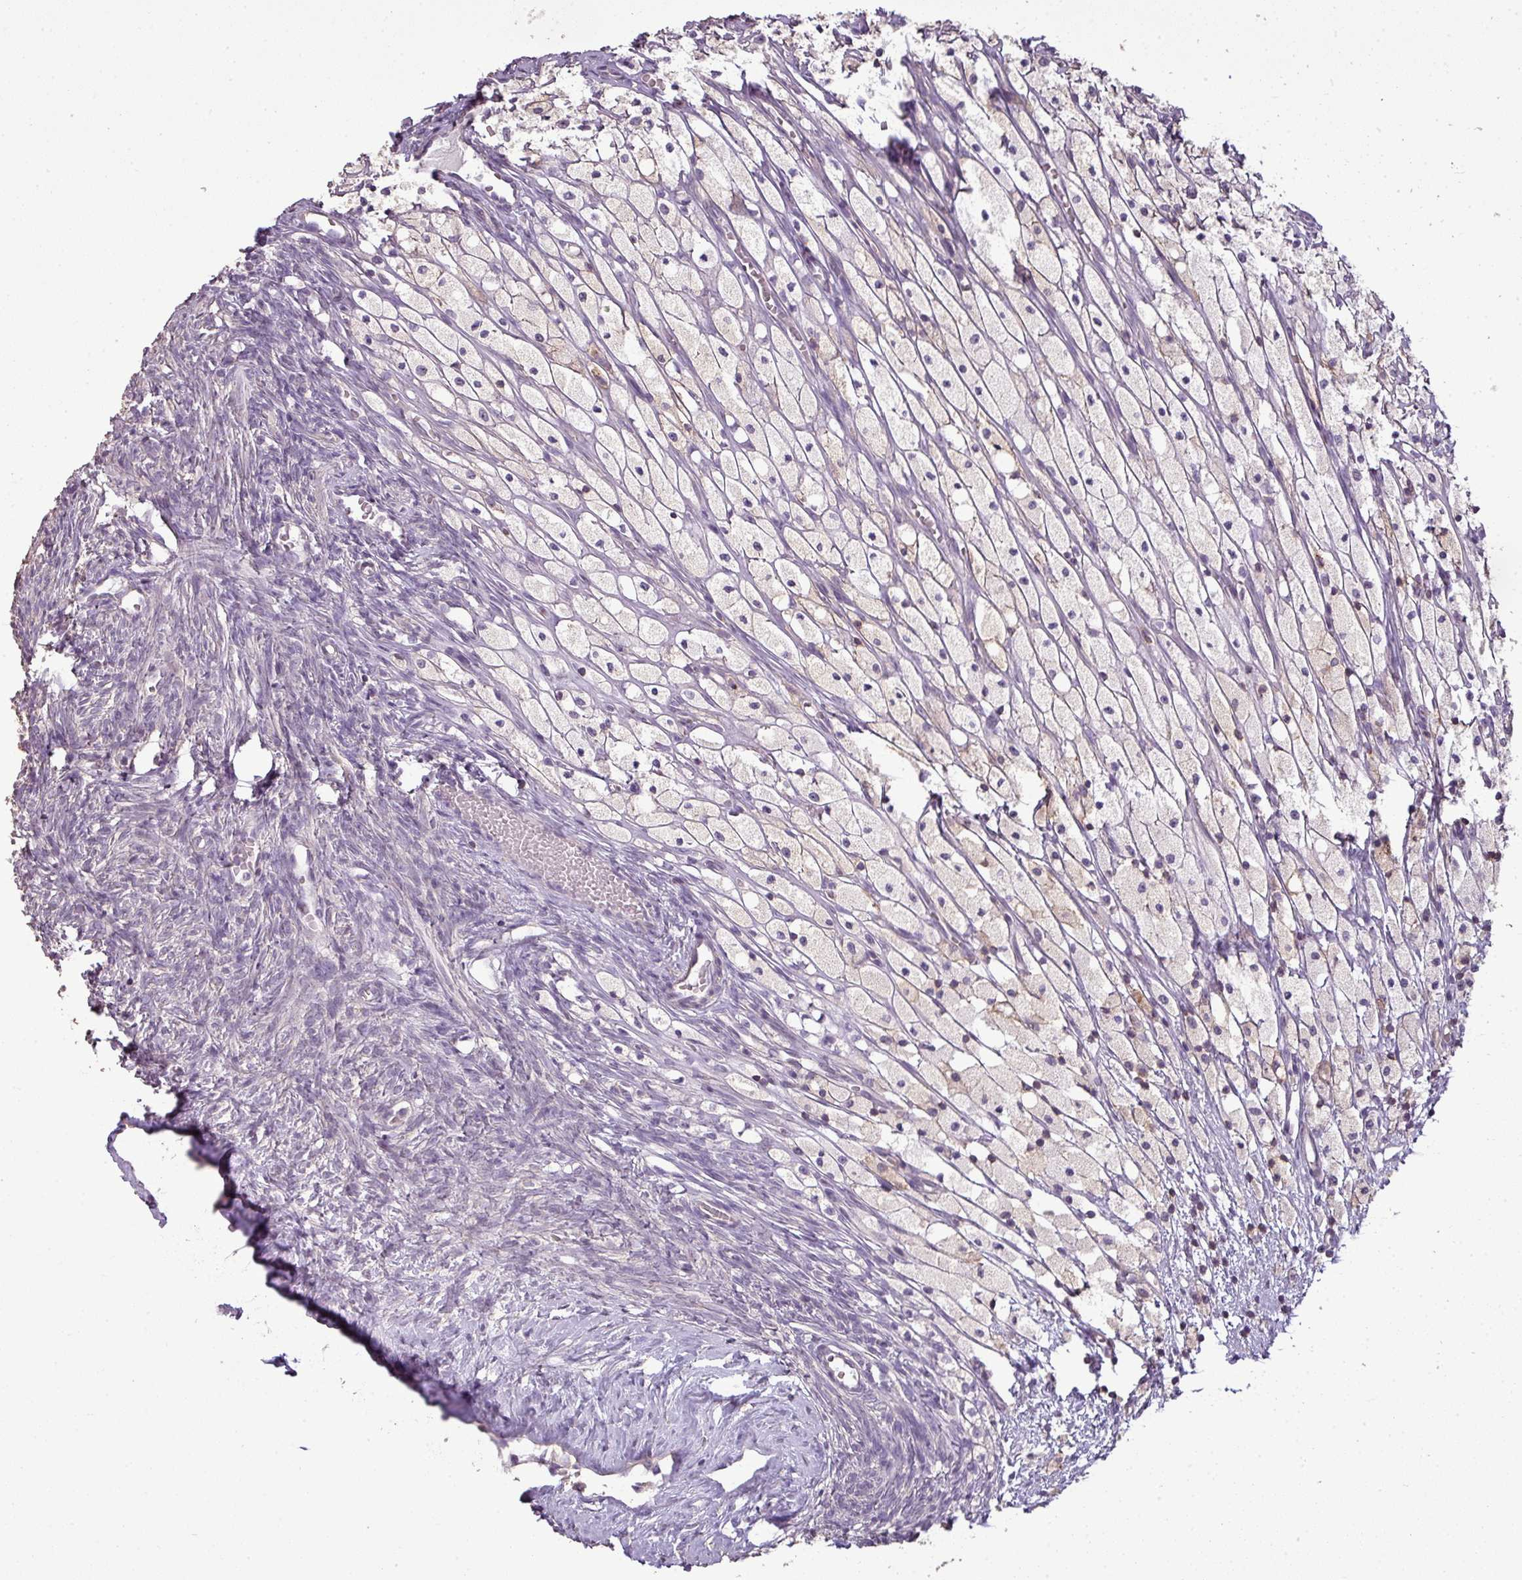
{"staining": {"intensity": "negative", "quantity": "none", "location": "none"}, "tissue": "ovary", "cell_type": "Ovarian stroma cells", "image_type": "normal", "snomed": [{"axis": "morphology", "description": "Normal tissue, NOS"}, {"axis": "topography", "description": "Ovary"}], "caption": "Image shows no significant protein positivity in ovarian stroma cells of unremarkable ovary.", "gene": "LY9", "patient": {"sex": "female", "age": 51}}